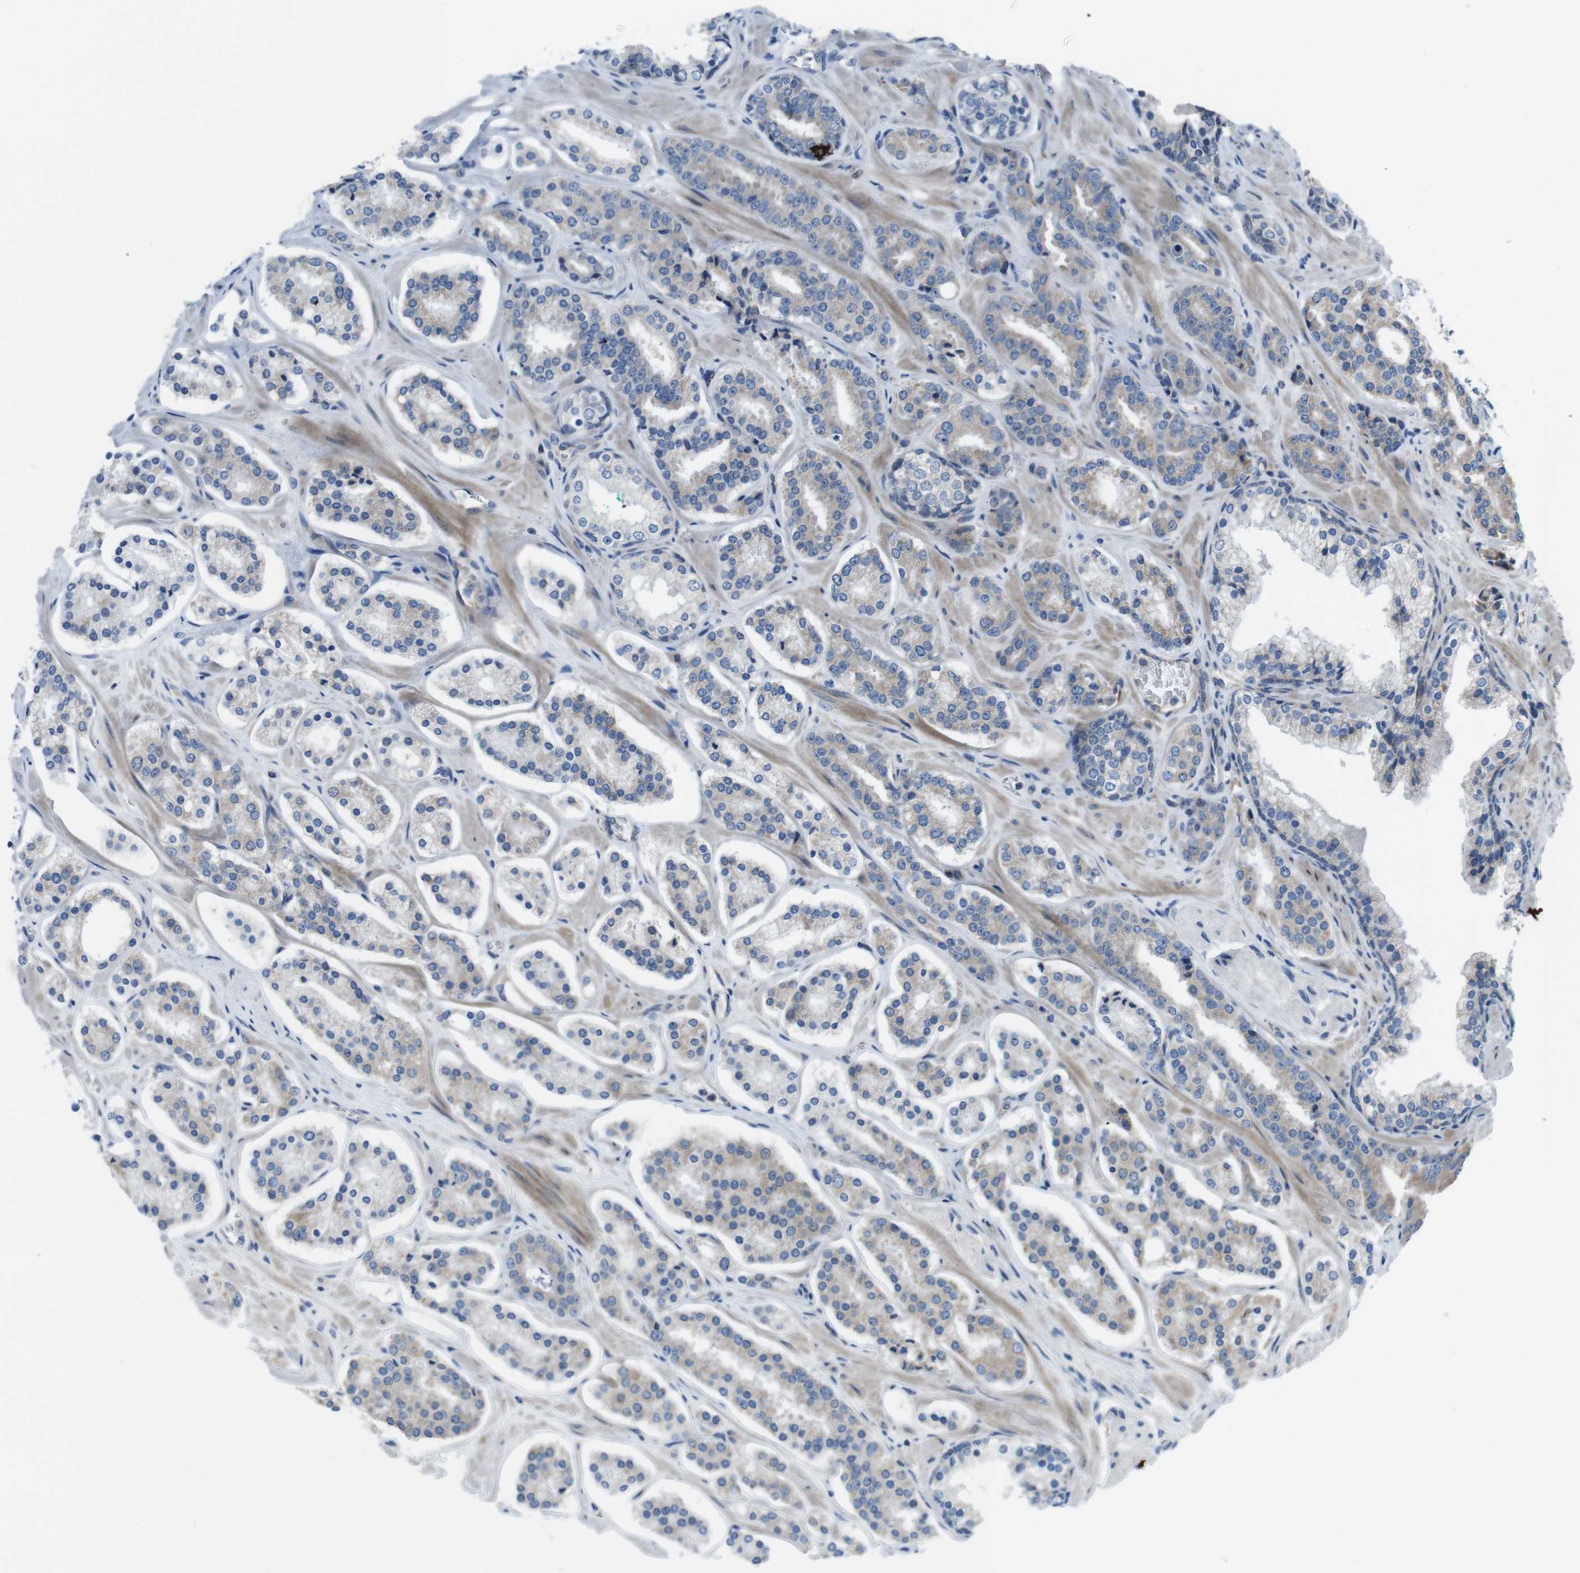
{"staining": {"intensity": "weak", "quantity": "<25%", "location": "cytoplasmic/membranous"}, "tissue": "prostate cancer", "cell_type": "Tumor cells", "image_type": "cancer", "snomed": [{"axis": "morphology", "description": "Adenocarcinoma, High grade"}, {"axis": "topography", "description": "Prostate"}], "caption": "IHC histopathology image of neoplastic tissue: human prostate high-grade adenocarcinoma stained with DAB shows no significant protein staining in tumor cells.", "gene": "GIMAP8", "patient": {"sex": "male", "age": 60}}